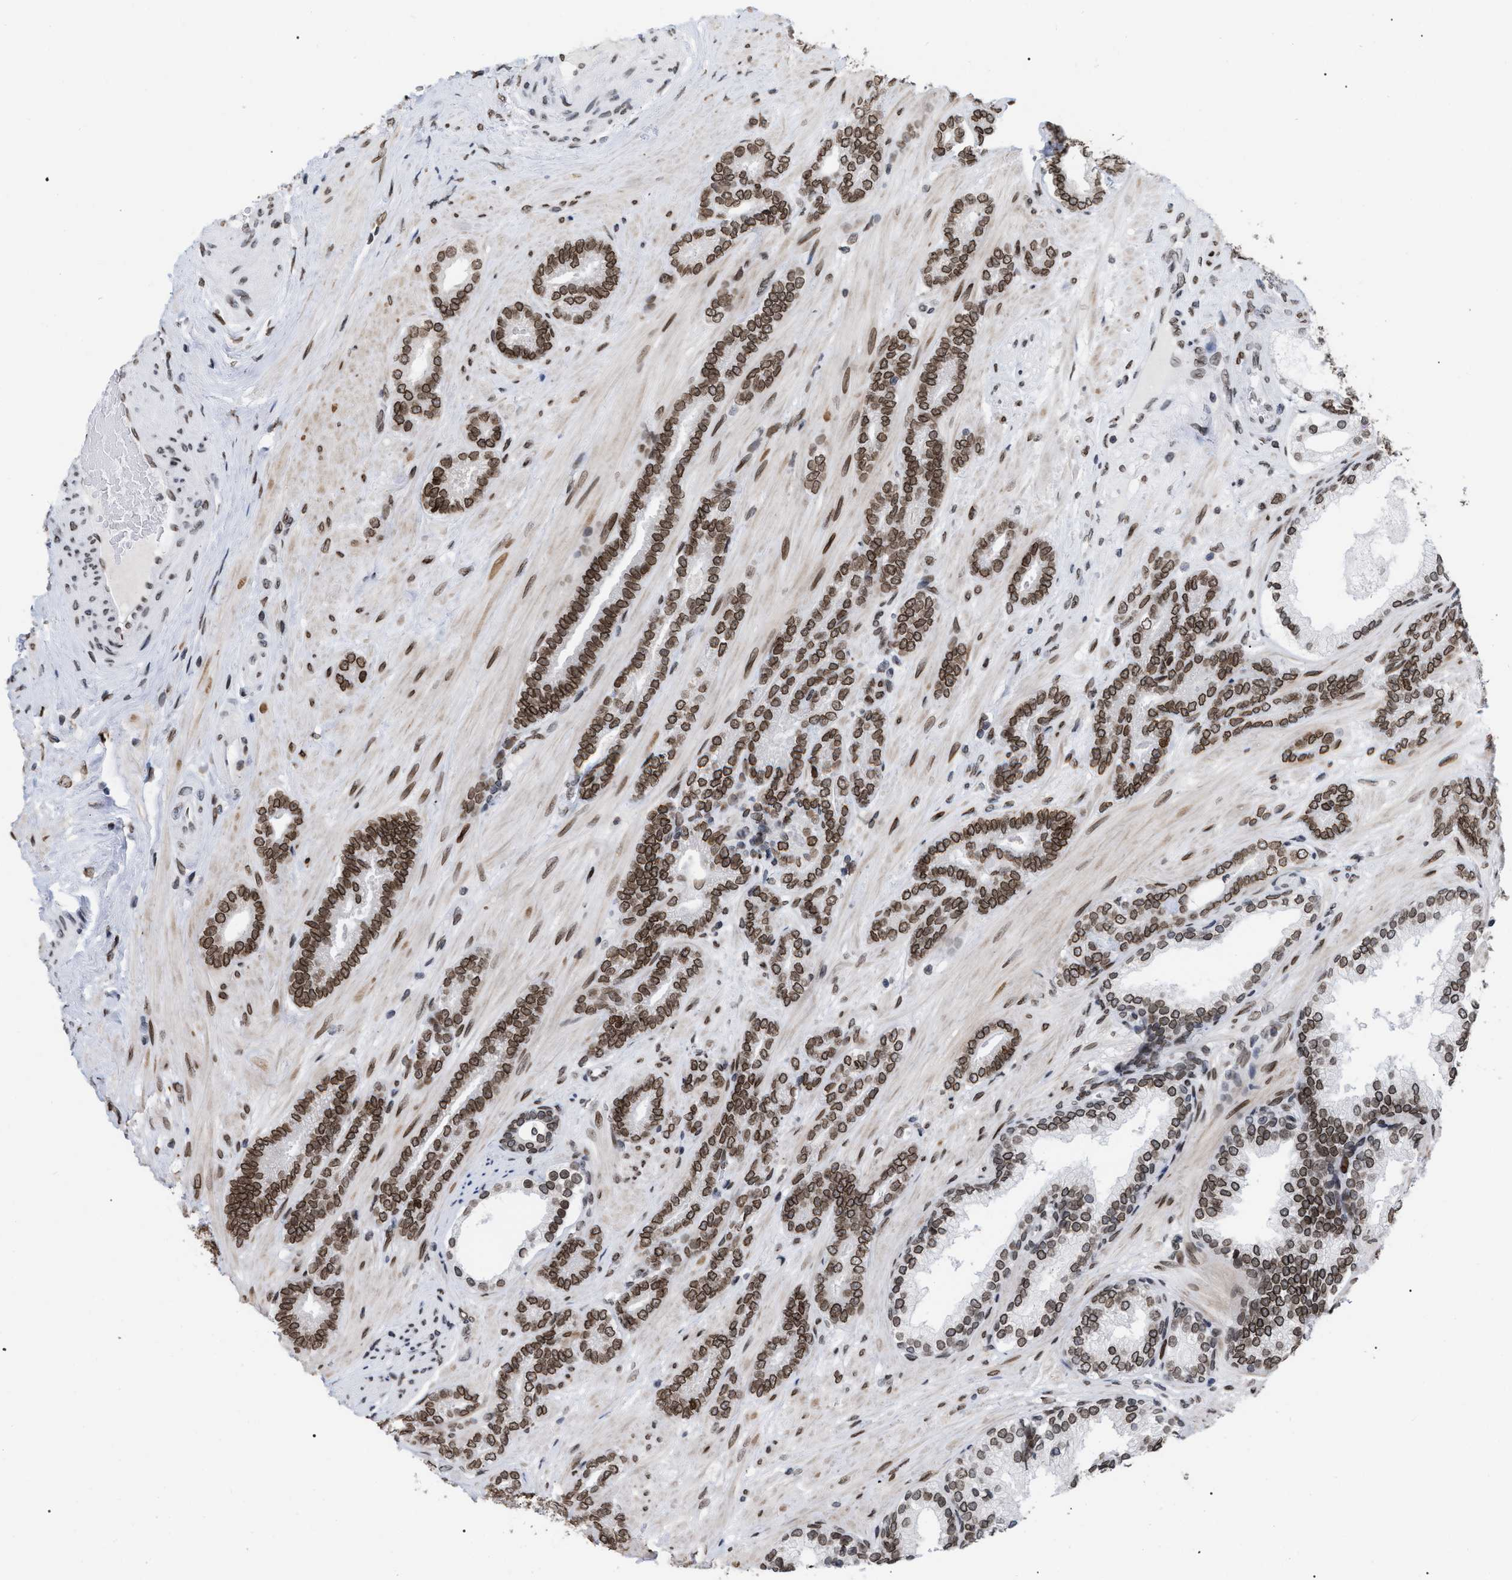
{"staining": {"intensity": "moderate", "quantity": ">75%", "location": "cytoplasmic/membranous,nuclear"}, "tissue": "prostate cancer", "cell_type": "Tumor cells", "image_type": "cancer", "snomed": [{"axis": "morphology", "description": "Adenocarcinoma, Low grade"}, {"axis": "topography", "description": "Prostate"}], "caption": "A histopathology image of prostate cancer (adenocarcinoma (low-grade)) stained for a protein displays moderate cytoplasmic/membranous and nuclear brown staining in tumor cells. The staining is performed using DAB brown chromogen to label protein expression. The nuclei are counter-stained blue using hematoxylin.", "gene": "TPR", "patient": {"sex": "male", "age": 63}}